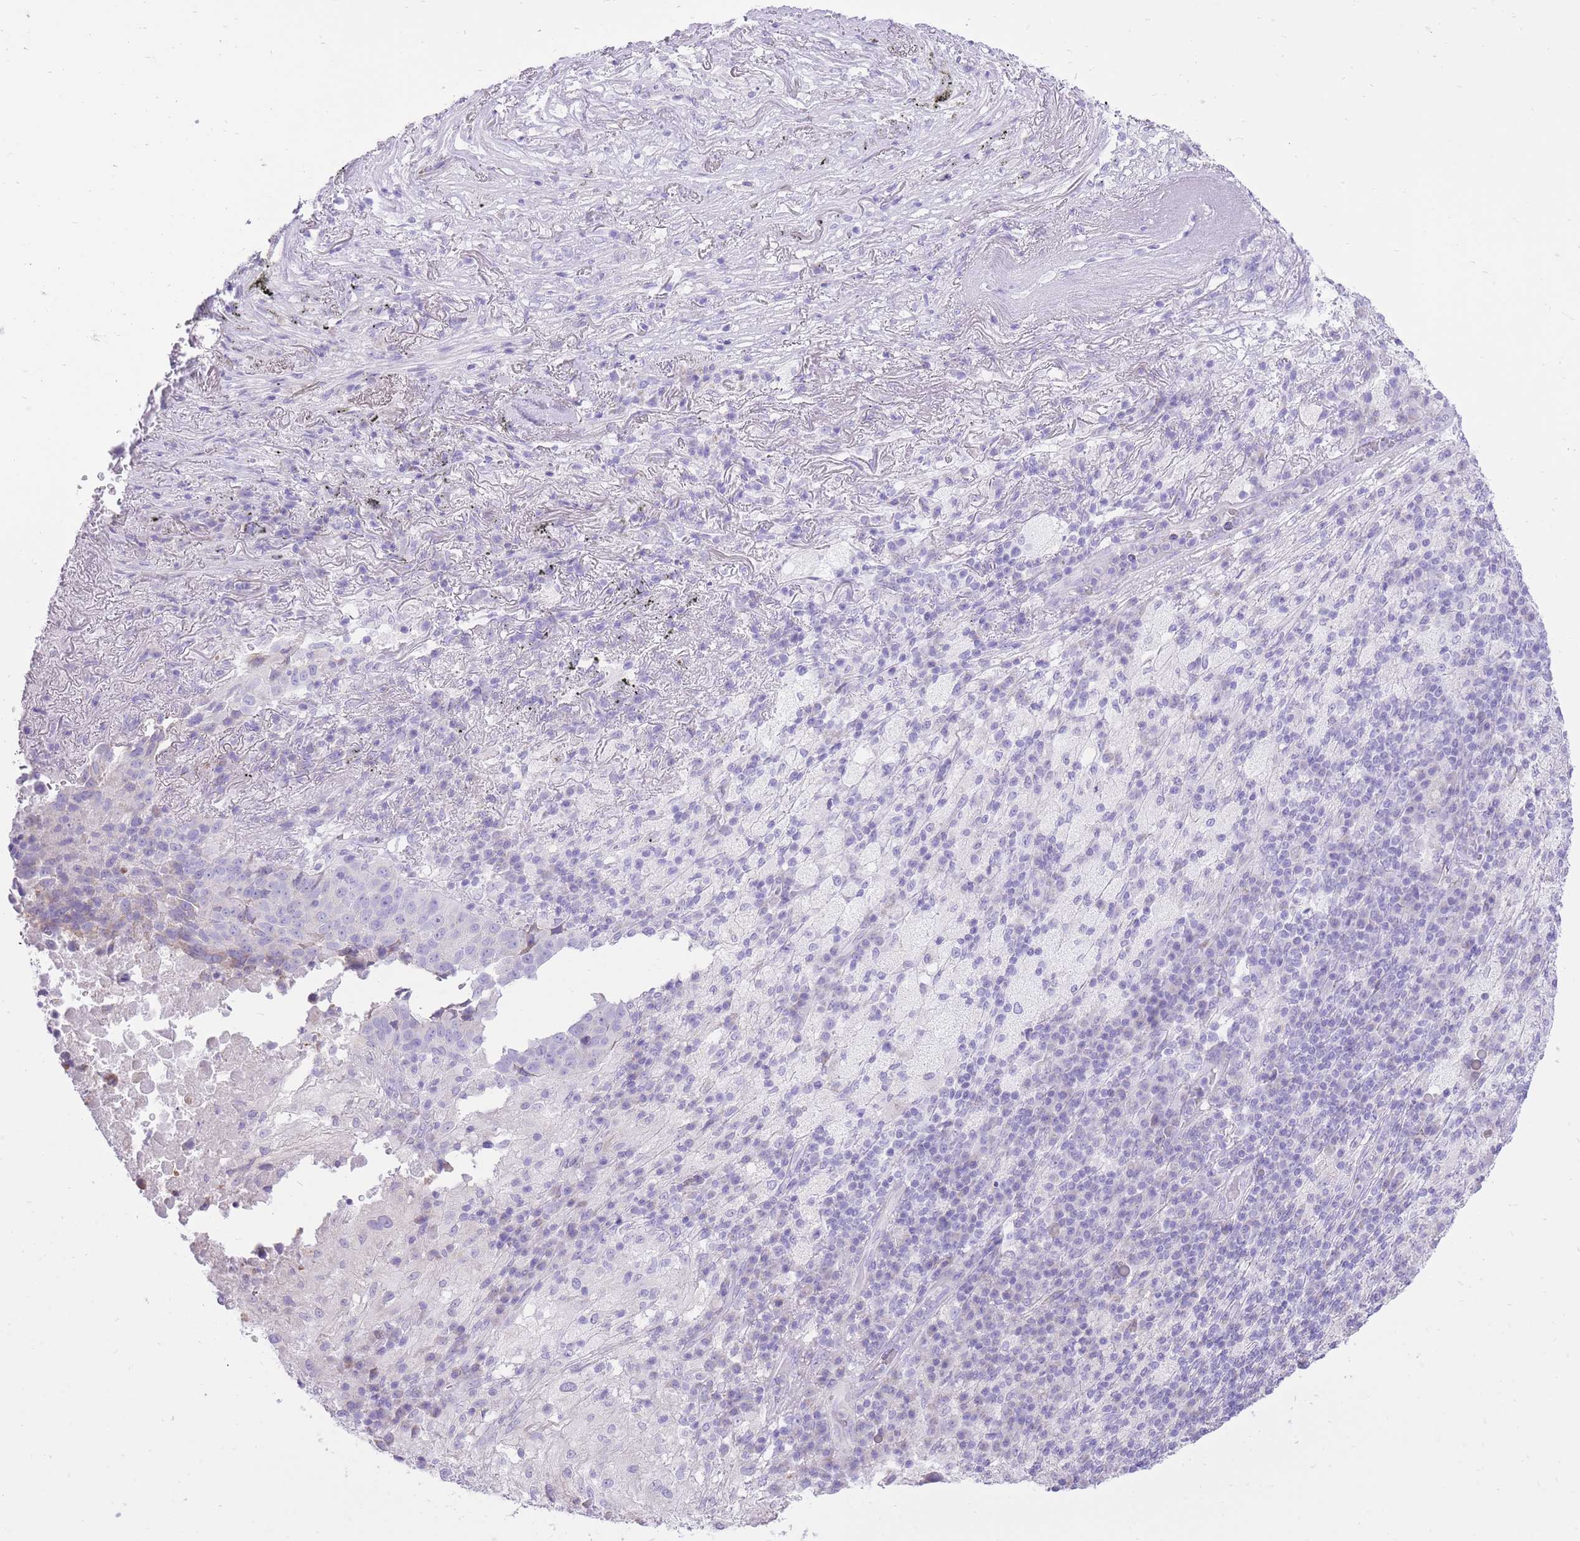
{"staining": {"intensity": "negative", "quantity": "none", "location": "none"}, "tissue": "lung cancer", "cell_type": "Tumor cells", "image_type": "cancer", "snomed": [{"axis": "morphology", "description": "Squamous cell carcinoma, NOS"}, {"axis": "topography", "description": "Lung"}], "caption": "Tumor cells are negative for brown protein staining in lung cancer (squamous cell carcinoma). (DAB IHC, high magnification).", "gene": "SLC4A4", "patient": {"sex": "male", "age": 73}}